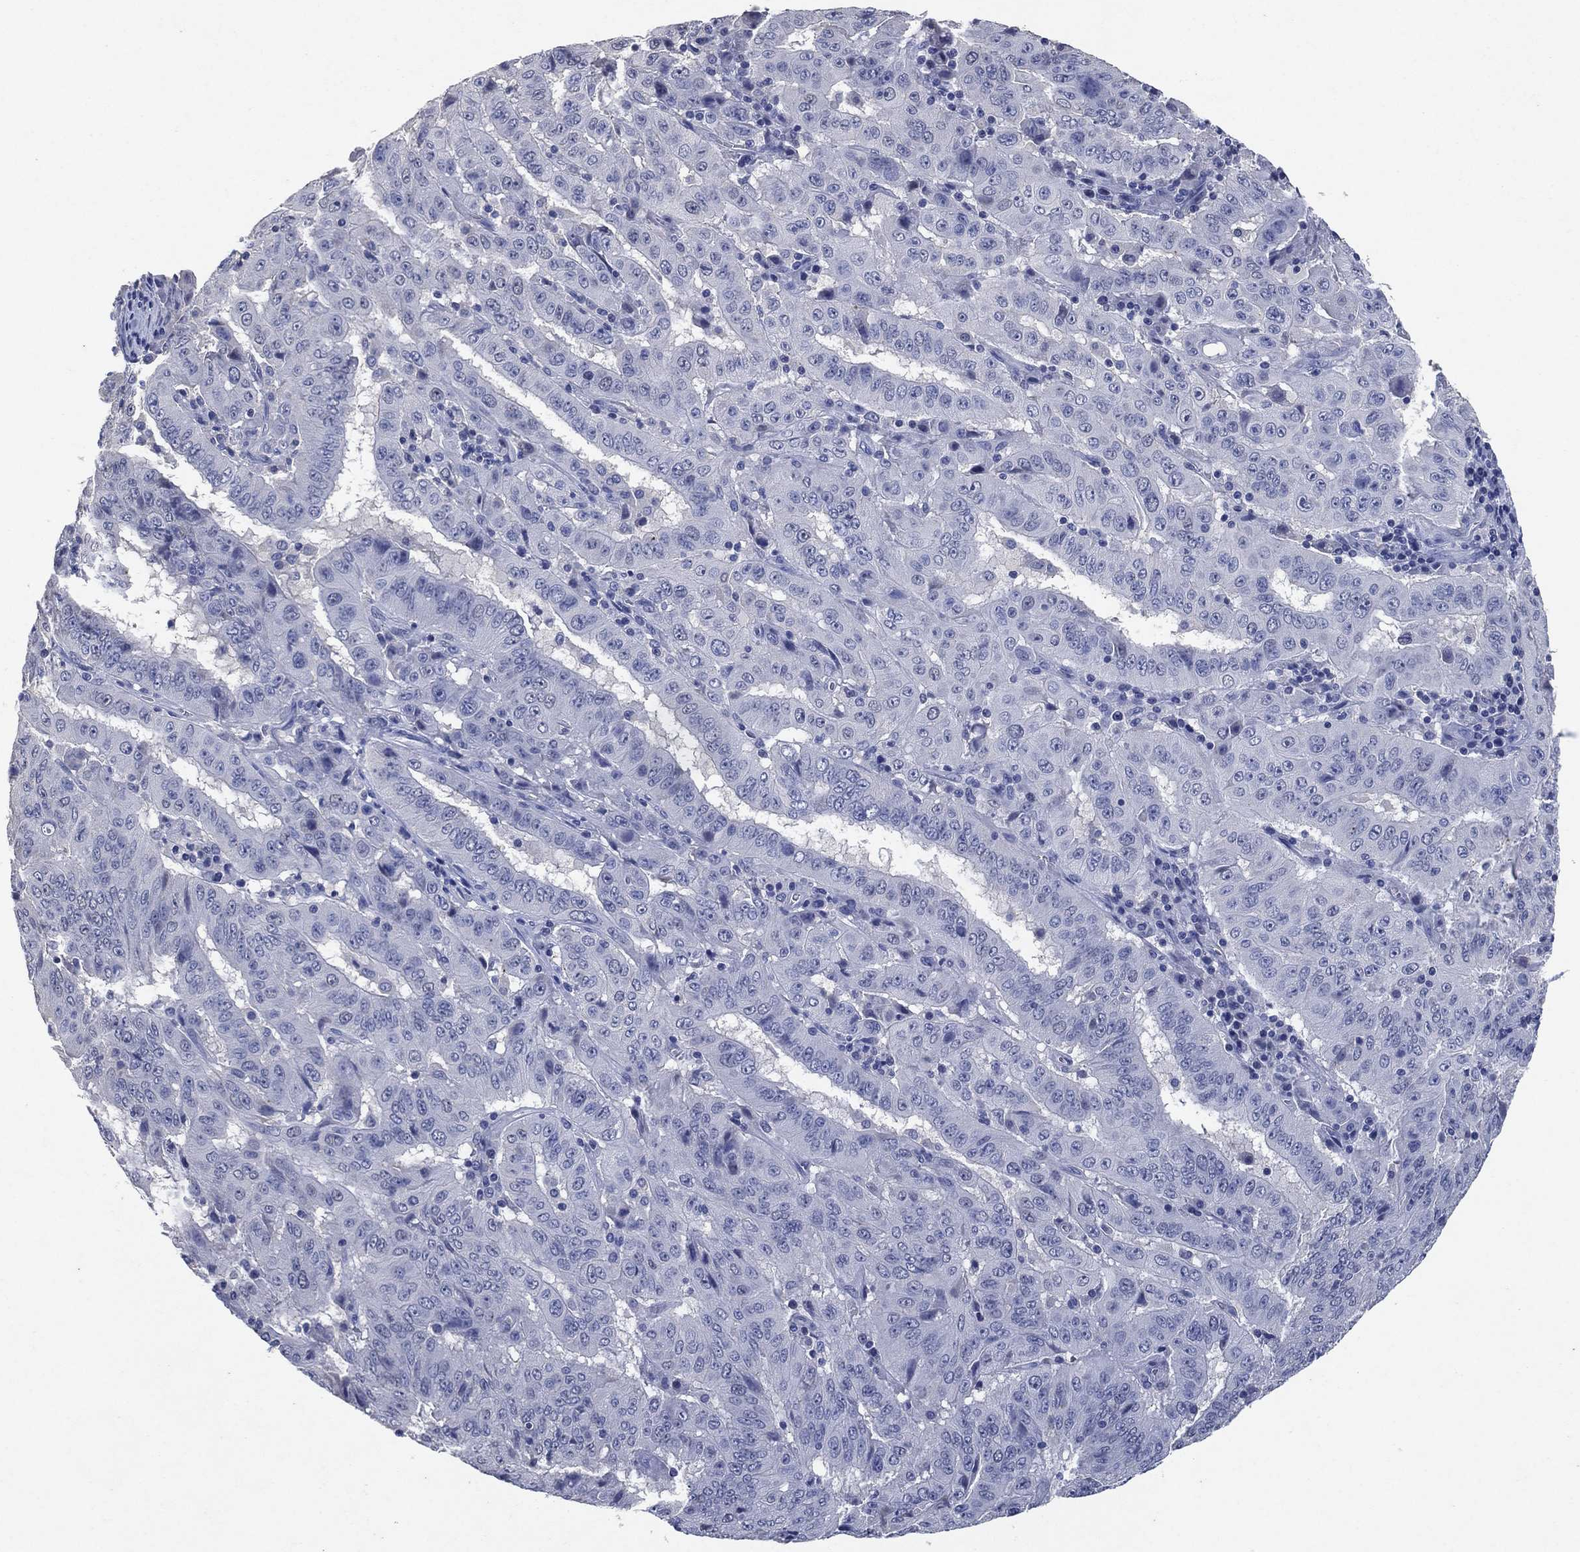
{"staining": {"intensity": "negative", "quantity": "none", "location": "none"}, "tissue": "pancreatic cancer", "cell_type": "Tumor cells", "image_type": "cancer", "snomed": [{"axis": "morphology", "description": "Adenocarcinoma, NOS"}, {"axis": "topography", "description": "Pancreas"}], "caption": "Pancreatic cancer (adenocarcinoma) was stained to show a protein in brown. There is no significant expression in tumor cells. (DAB (3,3'-diaminobenzidine) IHC, high magnification).", "gene": "FSCN2", "patient": {"sex": "male", "age": 63}}